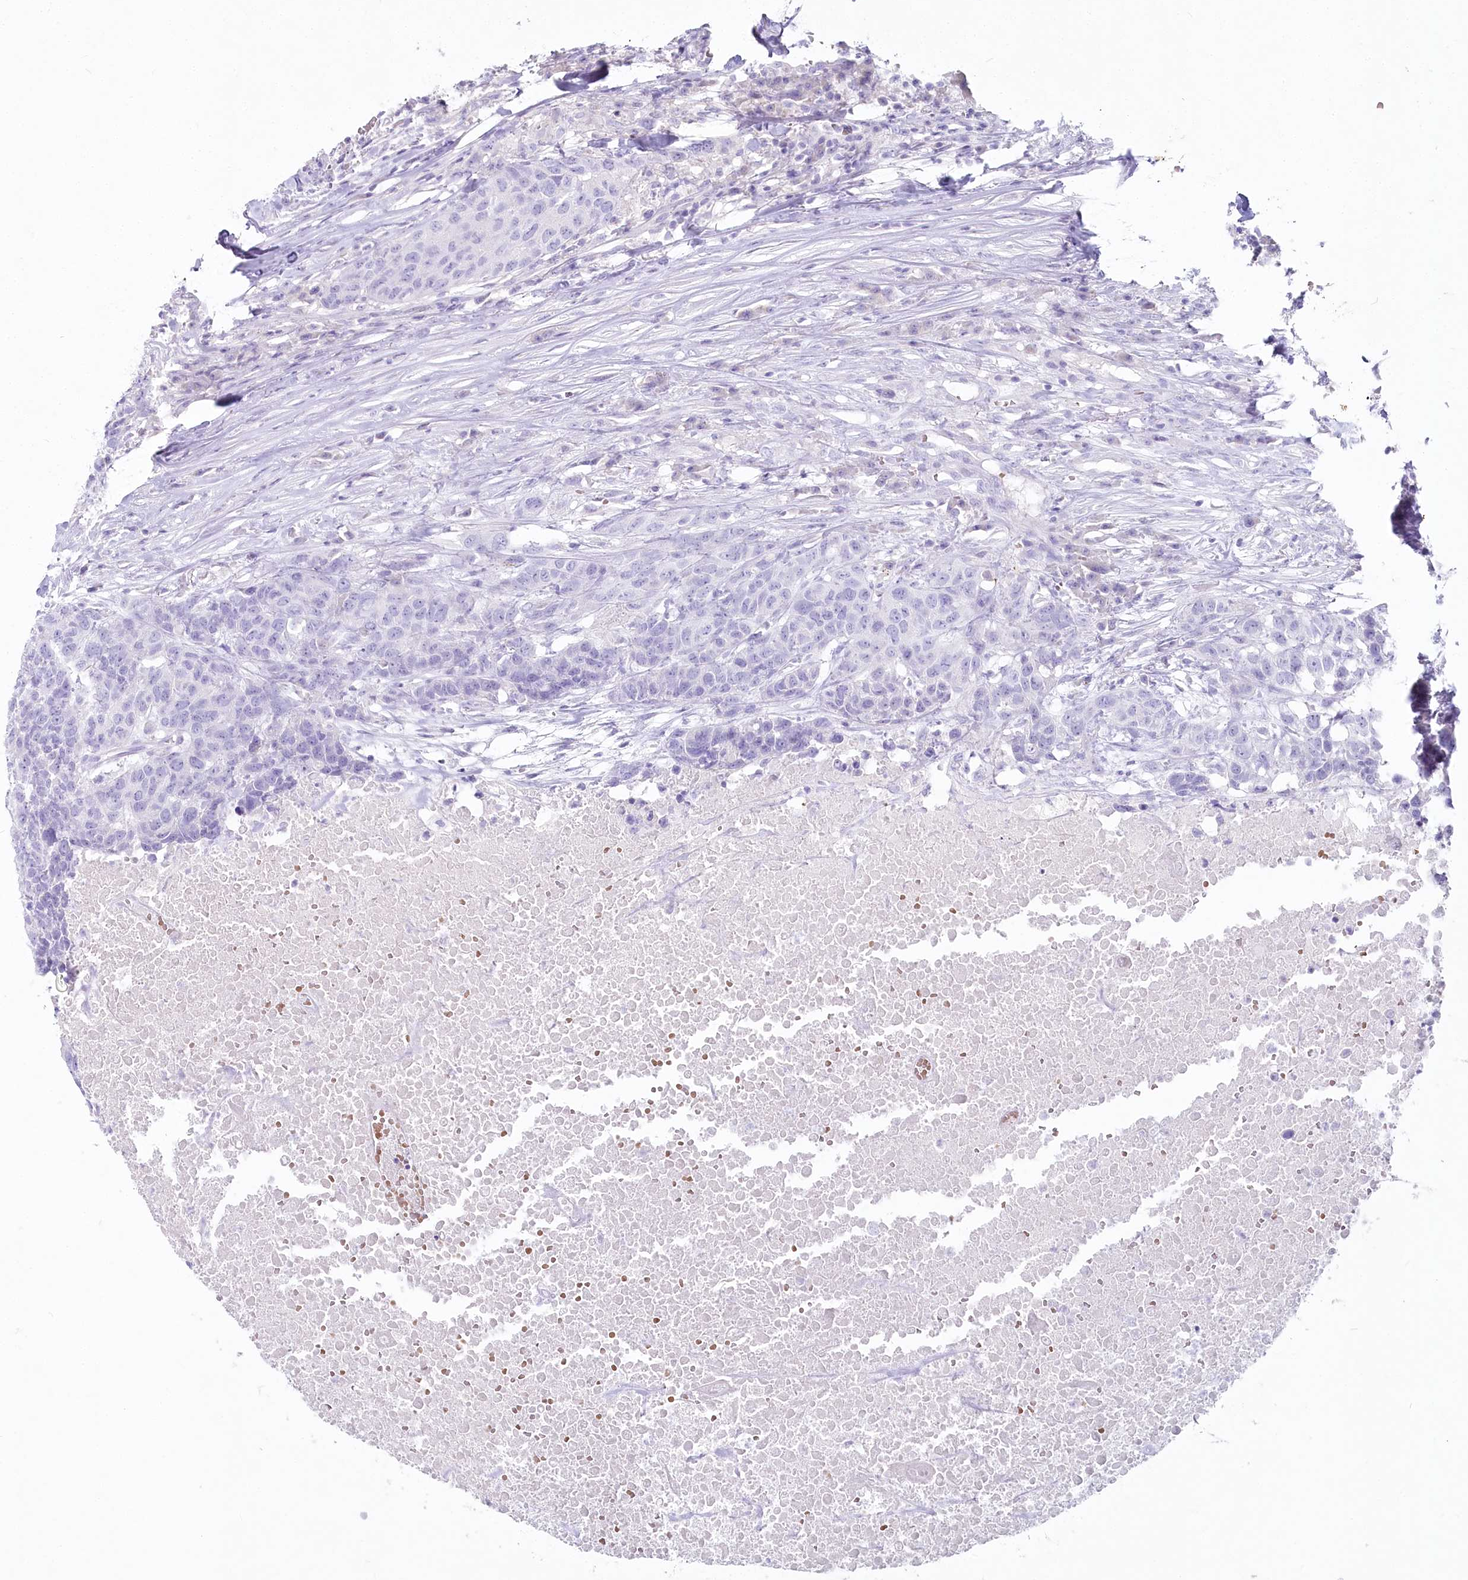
{"staining": {"intensity": "negative", "quantity": "none", "location": "none"}, "tissue": "head and neck cancer", "cell_type": "Tumor cells", "image_type": "cancer", "snomed": [{"axis": "morphology", "description": "Squamous cell carcinoma, NOS"}, {"axis": "topography", "description": "Head-Neck"}], "caption": "Tumor cells show no significant staining in head and neck cancer.", "gene": "IFIT5", "patient": {"sex": "male", "age": 66}}